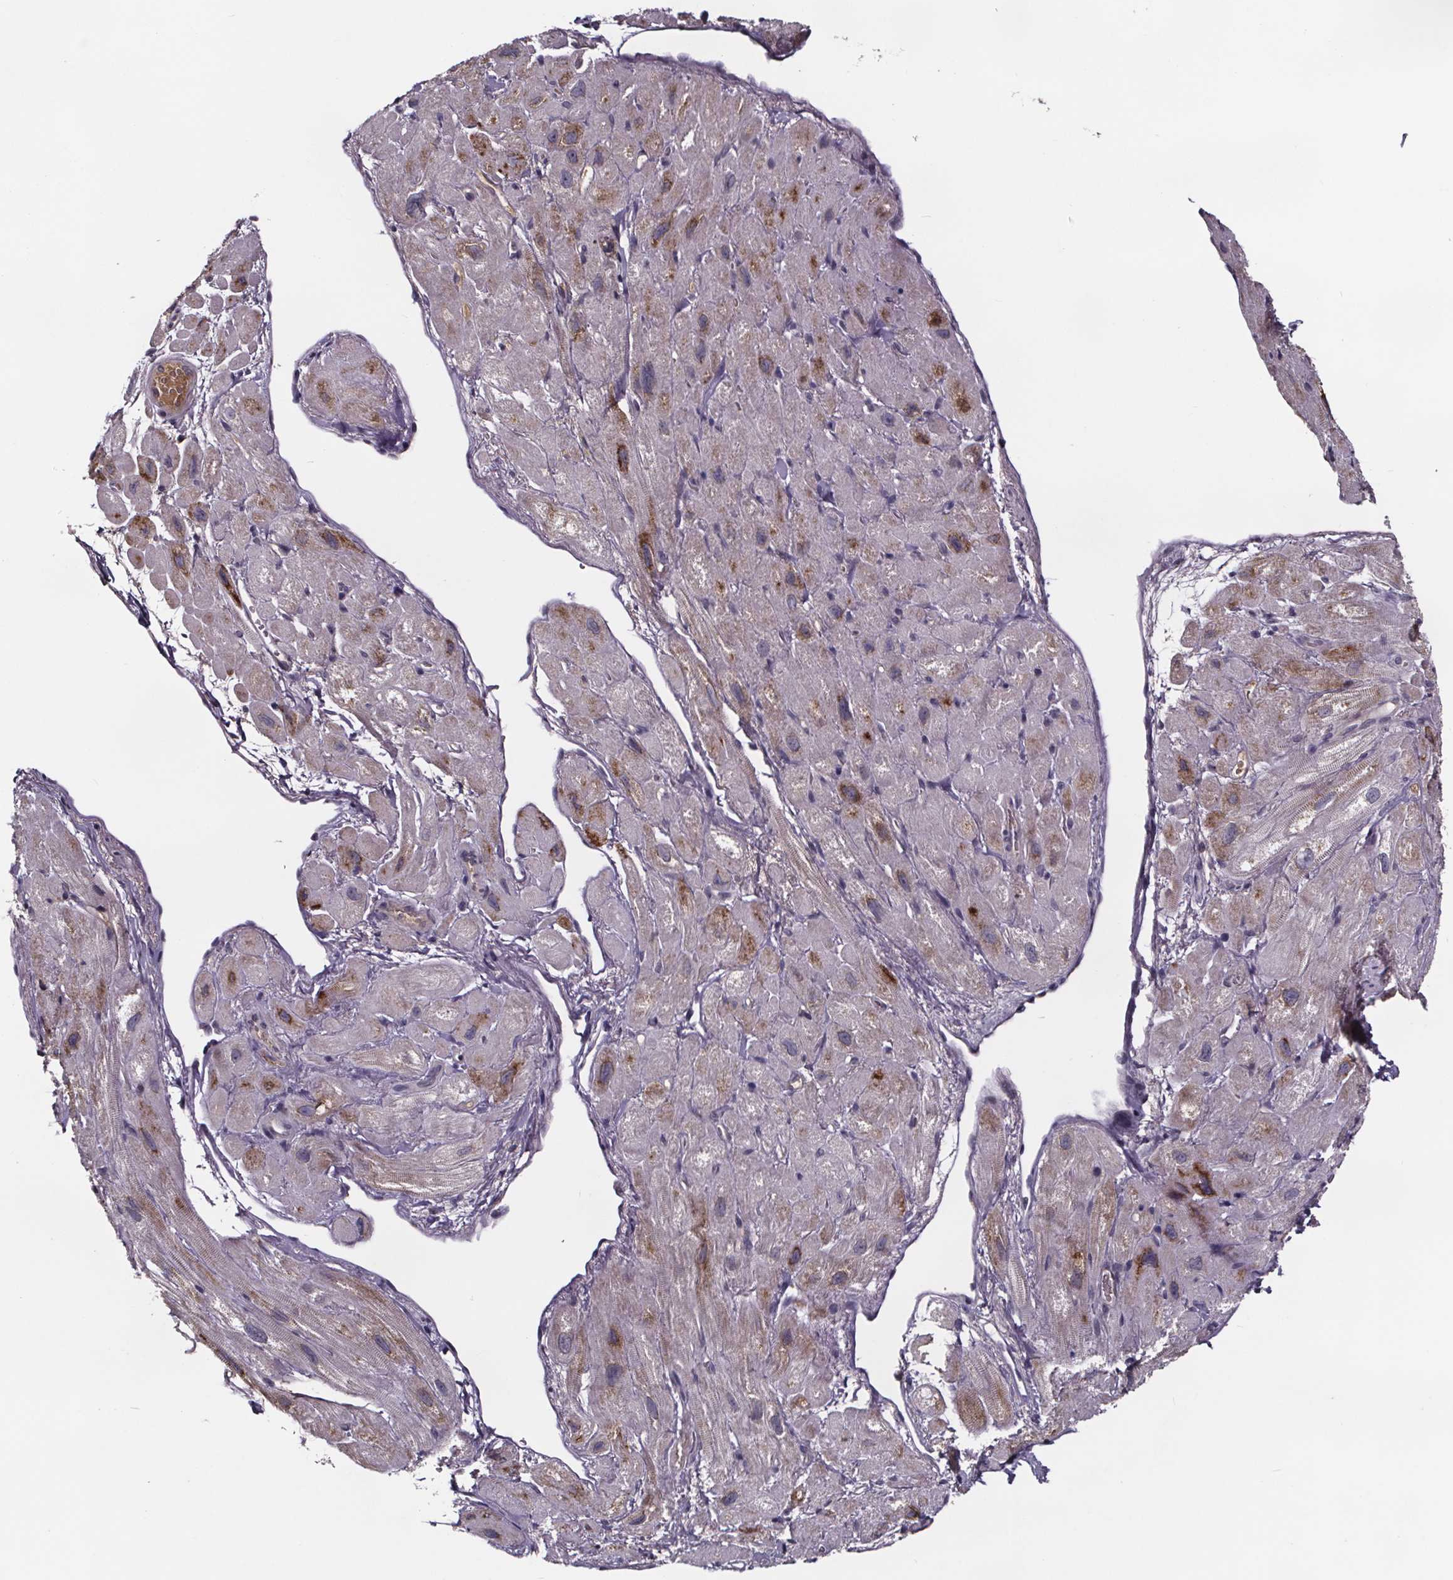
{"staining": {"intensity": "moderate", "quantity": "<25%", "location": "cytoplasmic/membranous"}, "tissue": "heart muscle", "cell_type": "Cardiomyocytes", "image_type": "normal", "snomed": [{"axis": "morphology", "description": "Normal tissue, NOS"}, {"axis": "topography", "description": "Heart"}], "caption": "Immunohistochemical staining of benign heart muscle shows low levels of moderate cytoplasmic/membranous staining in about <25% of cardiomyocytes.", "gene": "NPHP4", "patient": {"sex": "female", "age": 62}}